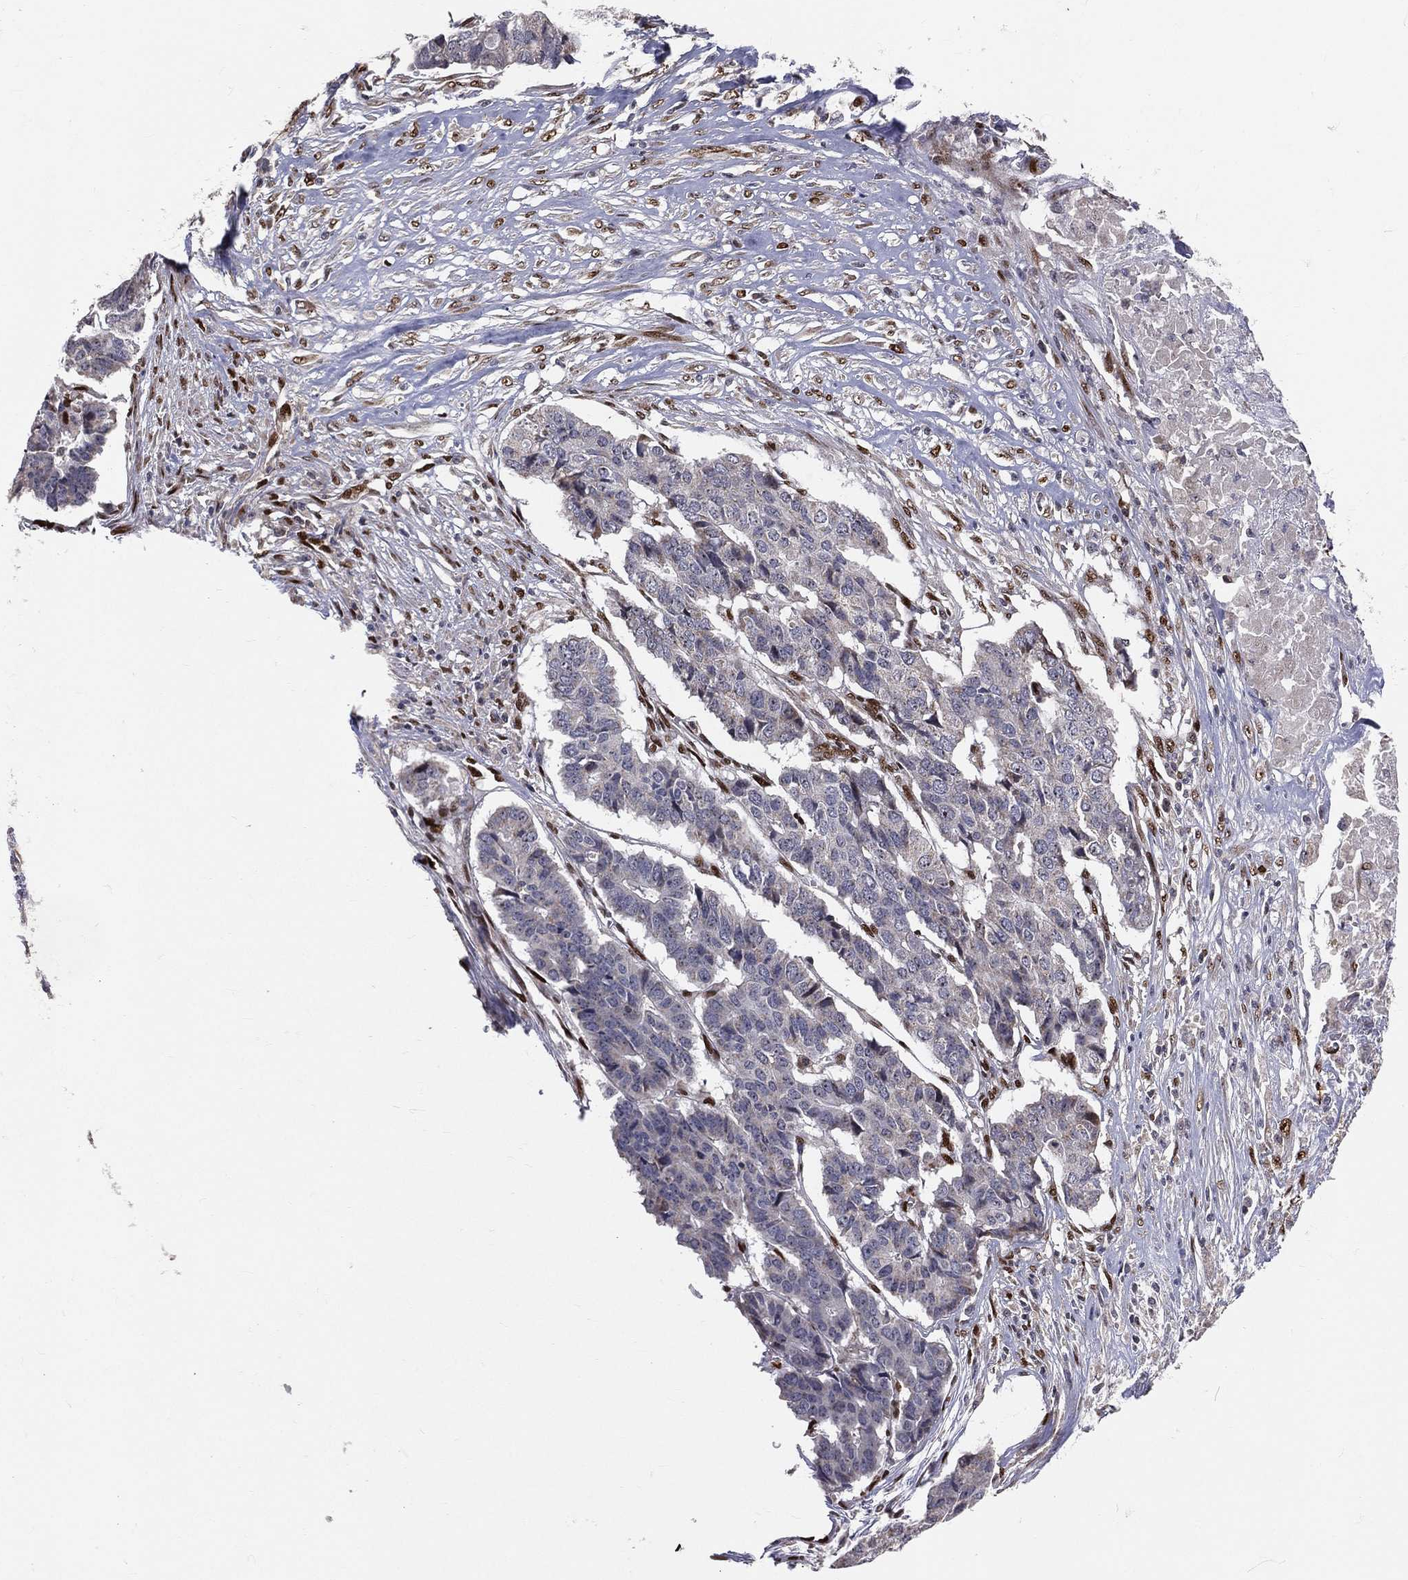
{"staining": {"intensity": "negative", "quantity": "none", "location": "none"}, "tissue": "pancreatic cancer", "cell_type": "Tumor cells", "image_type": "cancer", "snomed": [{"axis": "morphology", "description": "Adenocarcinoma, NOS"}, {"axis": "topography", "description": "Pancreas"}], "caption": "Histopathology image shows no significant protein staining in tumor cells of pancreatic adenocarcinoma.", "gene": "ZEB1", "patient": {"sex": "male", "age": 50}}